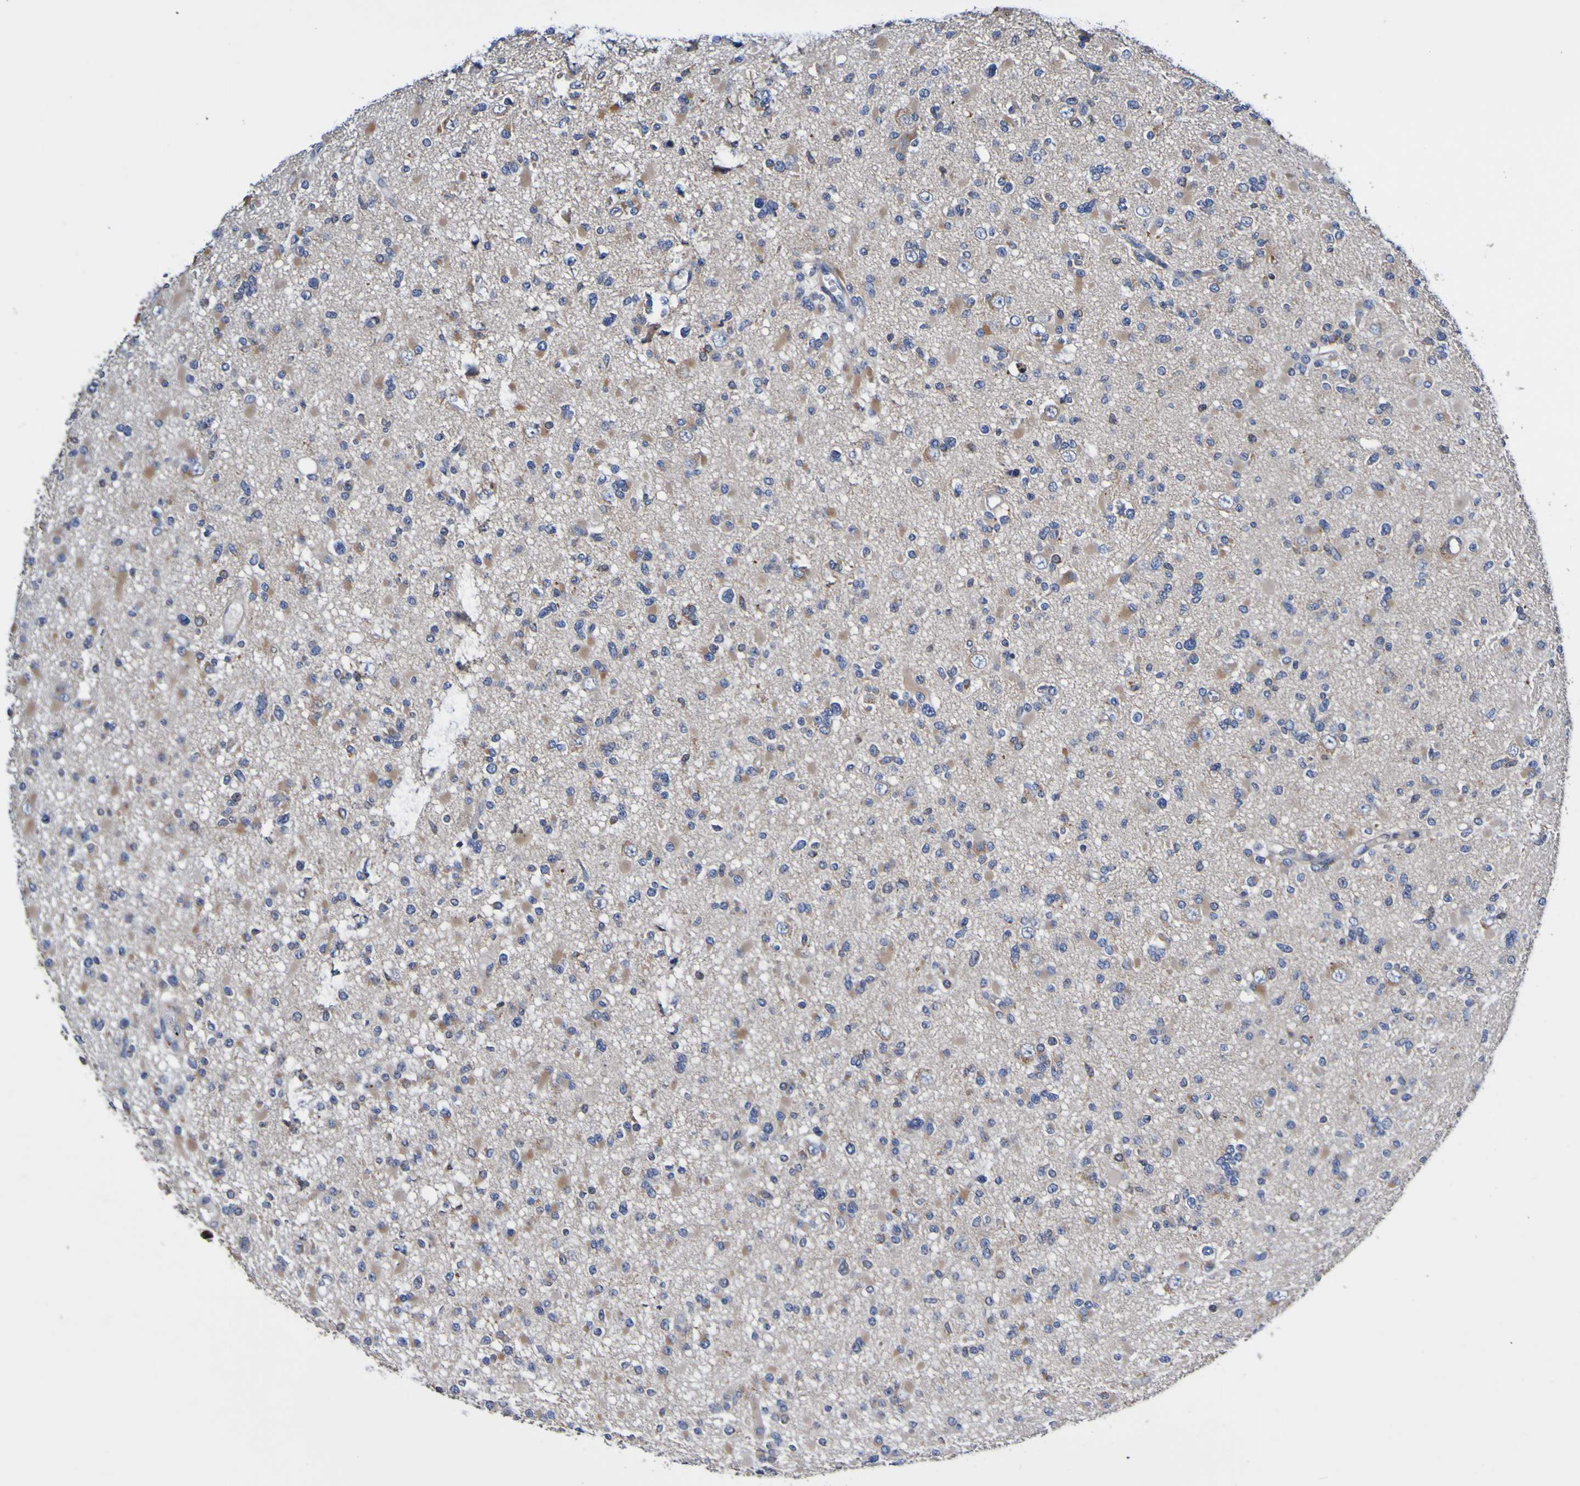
{"staining": {"intensity": "moderate", "quantity": "<25%", "location": "cytoplasmic/membranous"}, "tissue": "glioma", "cell_type": "Tumor cells", "image_type": "cancer", "snomed": [{"axis": "morphology", "description": "Glioma, malignant, Low grade"}, {"axis": "topography", "description": "Brain"}], "caption": "Brown immunohistochemical staining in glioma displays moderate cytoplasmic/membranous positivity in about <25% of tumor cells. (brown staining indicates protein expression, while blue staining denotes nuclei).", "gene": "METAP2", "patient": {"sex": "female", "age": 22}}